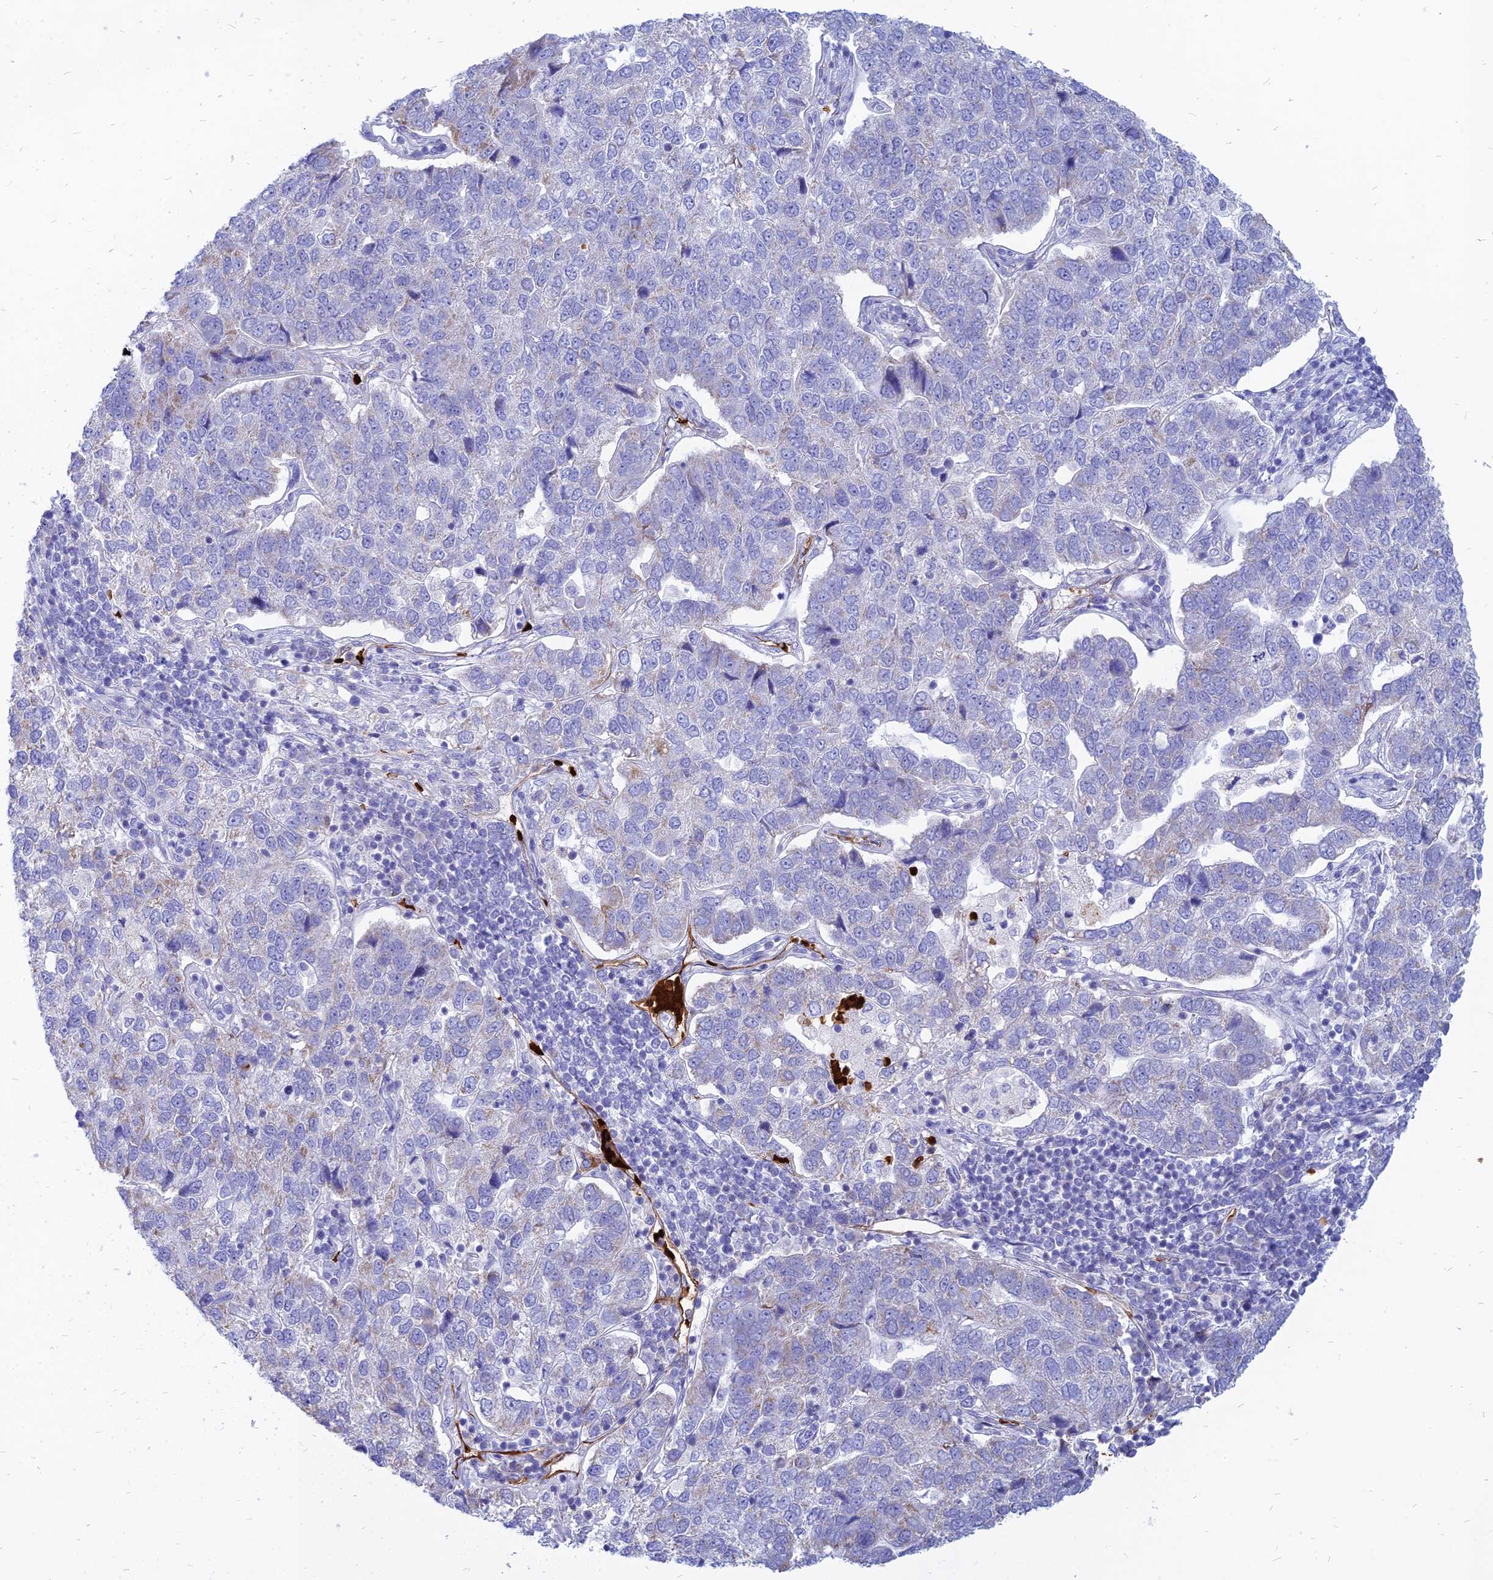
{"staining": {"intensity": "negative", "quantity": "none", "location": "none"}, "tissue": "pancreatic cancer", "cell_type": "Tumor cells", "image_type": "cancer", "snomed": [{"axis": "morphology", "description": "Adenocarcinoma, NOS"}, {"axis": "topography", "description": "Pancreas"}], "caption": "Tumor cells are negative for protein expression in human adenocarcinoma (pancreatic). The staining was performed using DAB to visualize the protein expression in brown, while the nuclei were stained in blue with hematoxylin (Magnification: 20x).", "gene": "HHAT", "patient": {"sex": "female", "age": 61}}